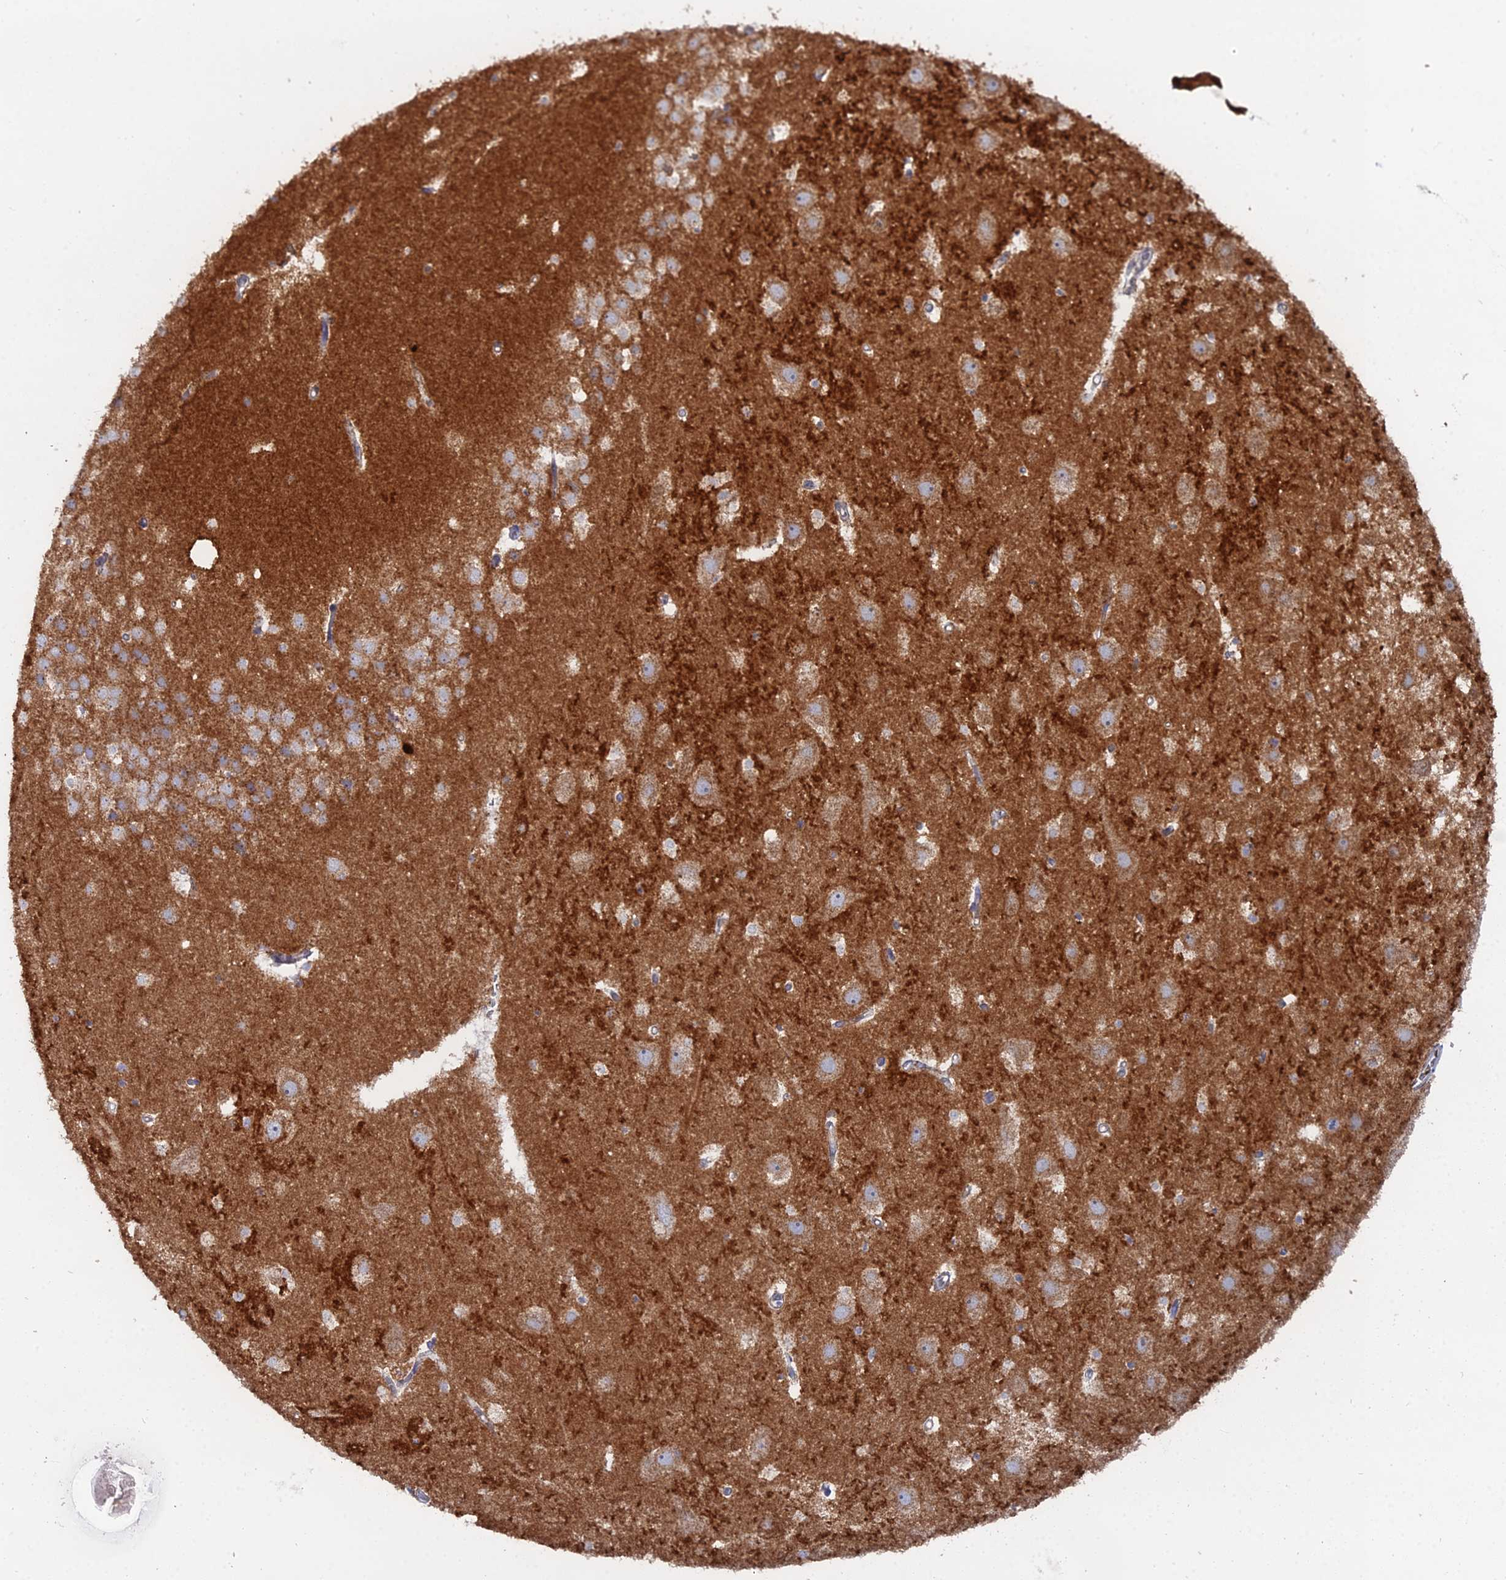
{"staining": {"intensity": "moderate", "quantity": "<25%", "location": "cytoplasmic/membranous"}, "tissue": "hippocampus", "cell_type": "Glial cells", "image_type": "normal", "snomed": [{"axis": "morphology", "description": "Normal tissue, NOS"}, {"axis": "topography", "description": "Hippocampus"}], "caption": "Hippocampus was stained to show a protein in brown. There is low levels of moderate cytoplasmic/membranous expression in approximately <25% of glial cells. Using DAB (3,3'-diaminobenzidine) (brown) and hematoxylin (blue) stains, captured at high magnification using brightfield microscopy.", "gene": "MPC1", "patient": {"sex": "female", "age": 52}}